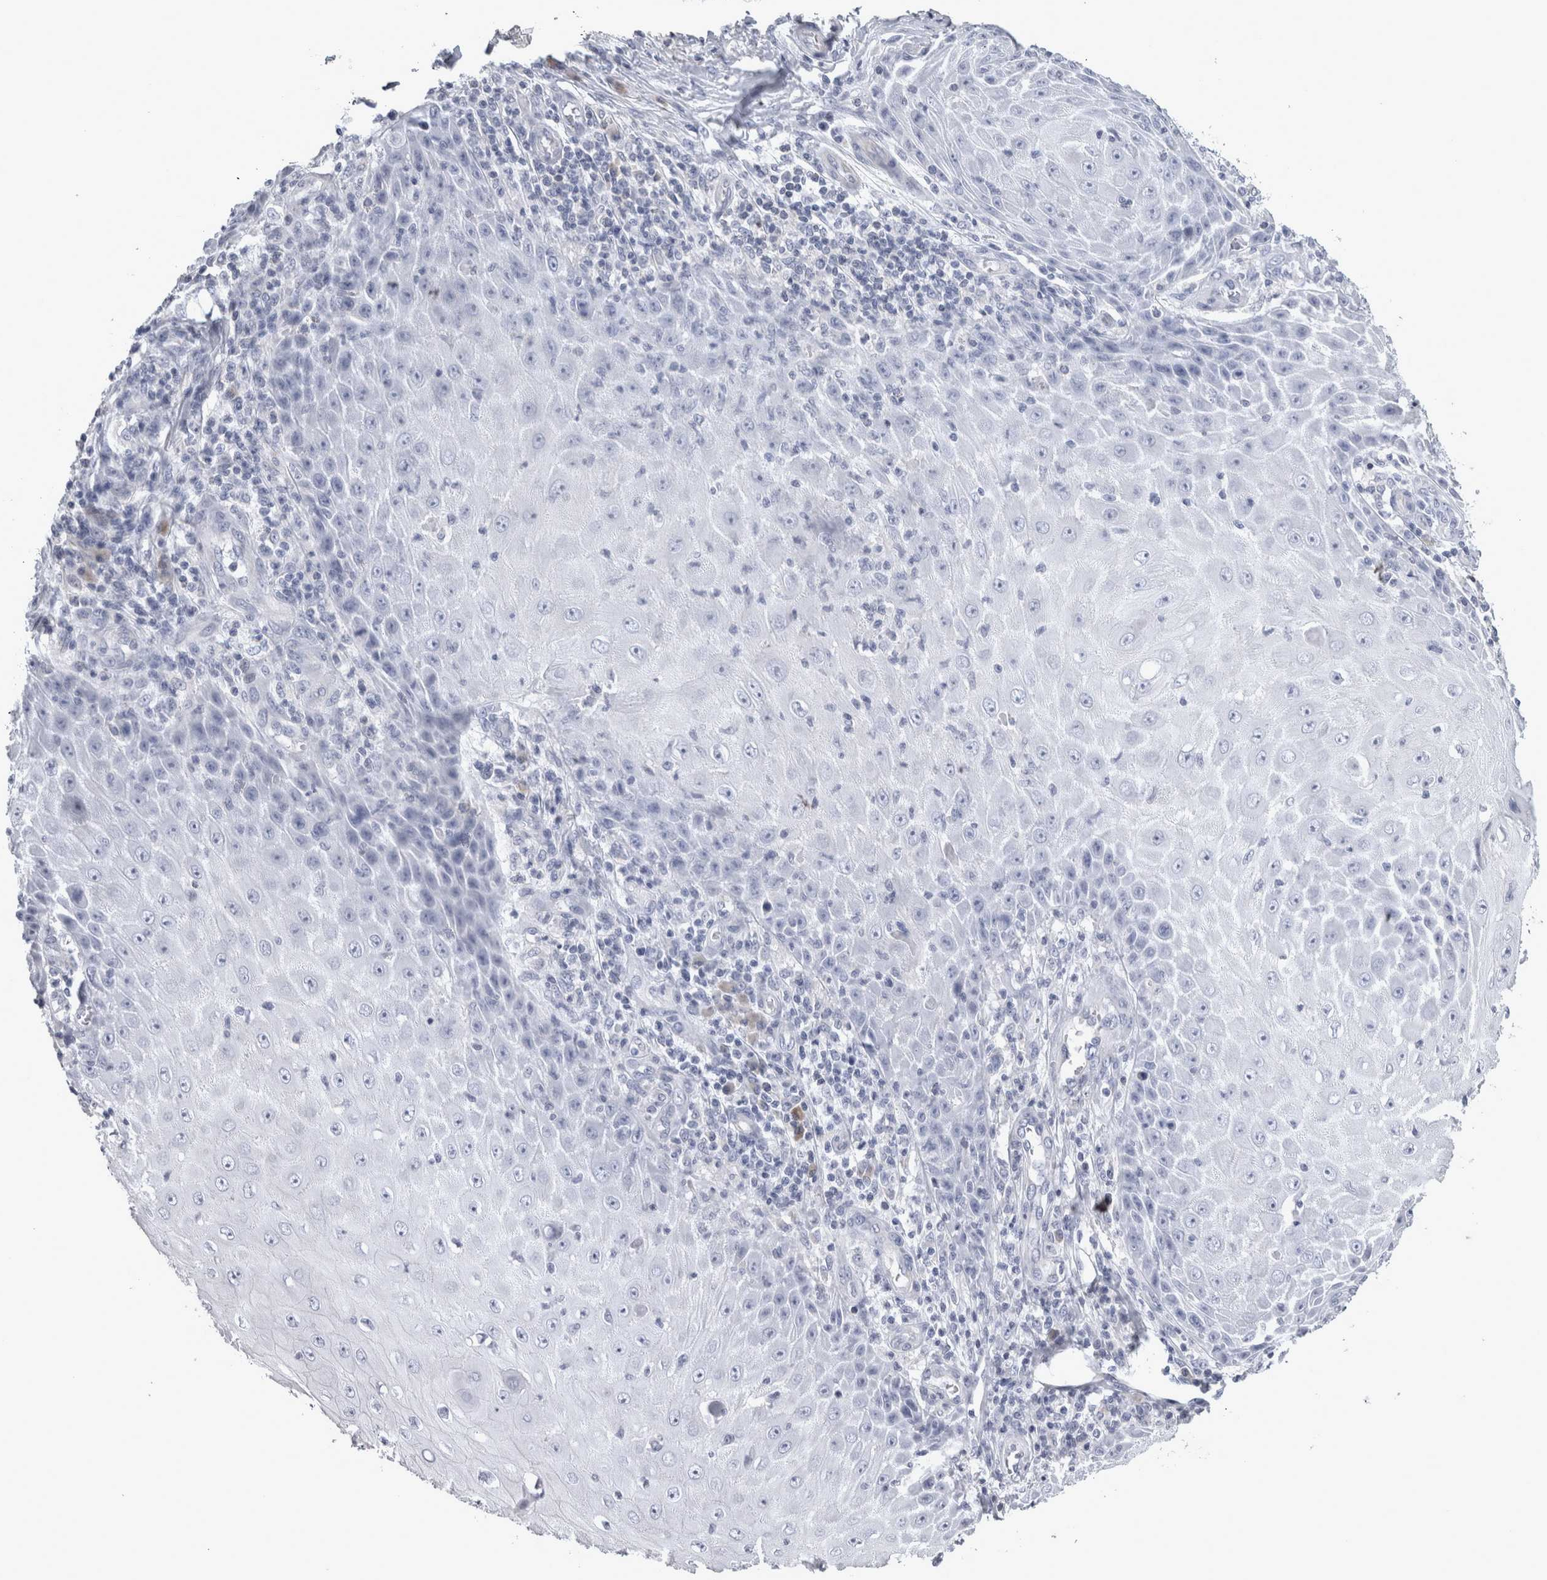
{"staining": {"intensity": "negative", "quantity": "none", "location": "none"}, "tissue": "skin cancer", "cell_type": "Tumor cells", "image_type": "cancer", "snomed": [{"axis": "morphology", "description": "Squamous cell carcinoma, NOS"}, {"axis": "topography", "description": "Skin"}], "caption": "This is an immunohistochemistry (IHC) micrograph of human skin cancer. There is no staining in tumor cells.", "gene": "TCAP", "patient": {"sex": "female", "age": 73}}